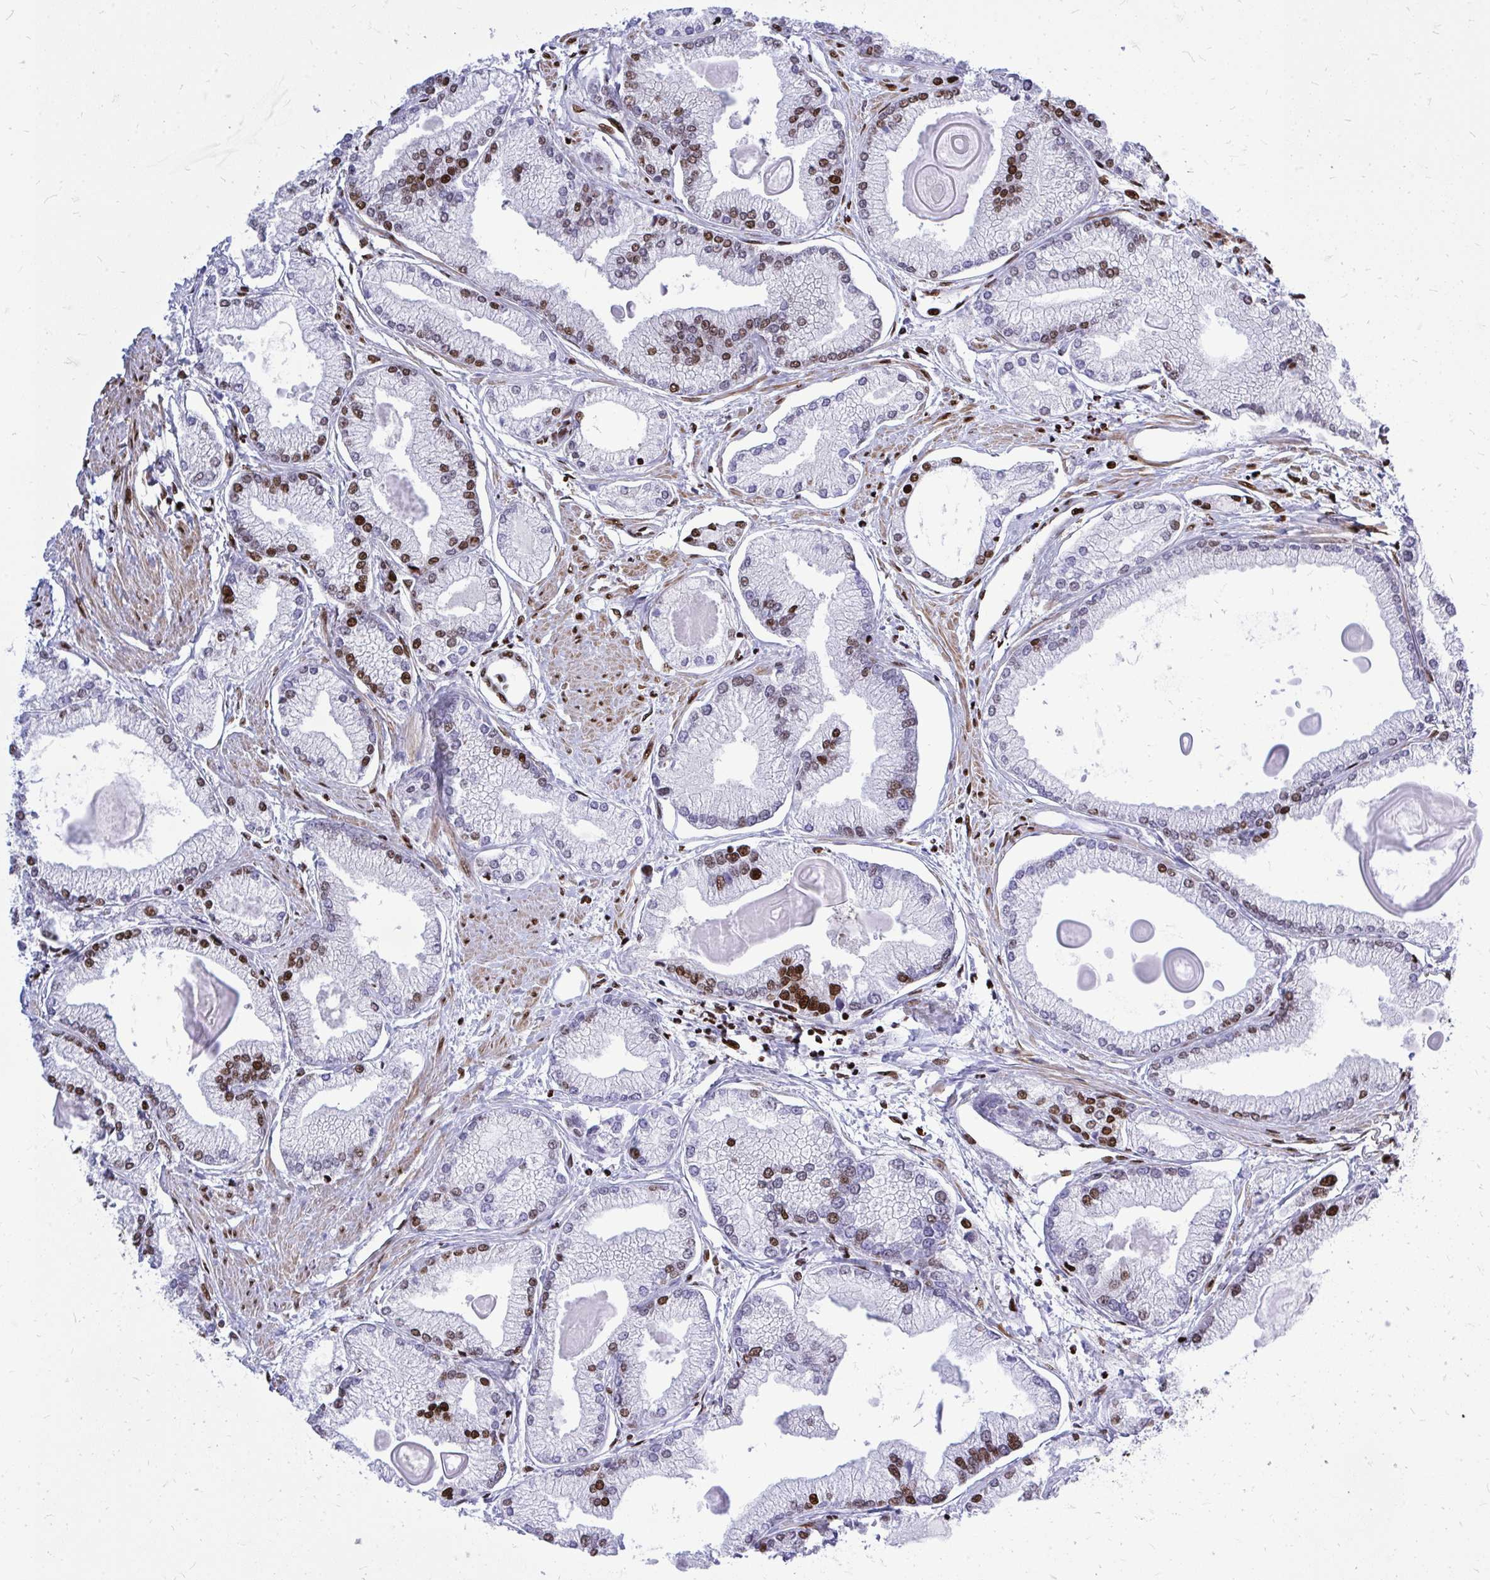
{"staining": {"intensity": "strong", "quantity": "<25%", "location": "nuclear"}, "tissue": "prostate cancer", "cell_type": "Tumor cells", "image_type": "cancer", "snomed": [{"axis": "morphology", "description": "Adenocarcinoma, High grade"}, {"axis": "topography", "description": "Prostate"}], "caption": "Prostate cancer stained for a protein shows strong nuclear positivity in tumor cells.", "gene": "TBL1Y", "patient": {"sex": "male", "age": 68}}